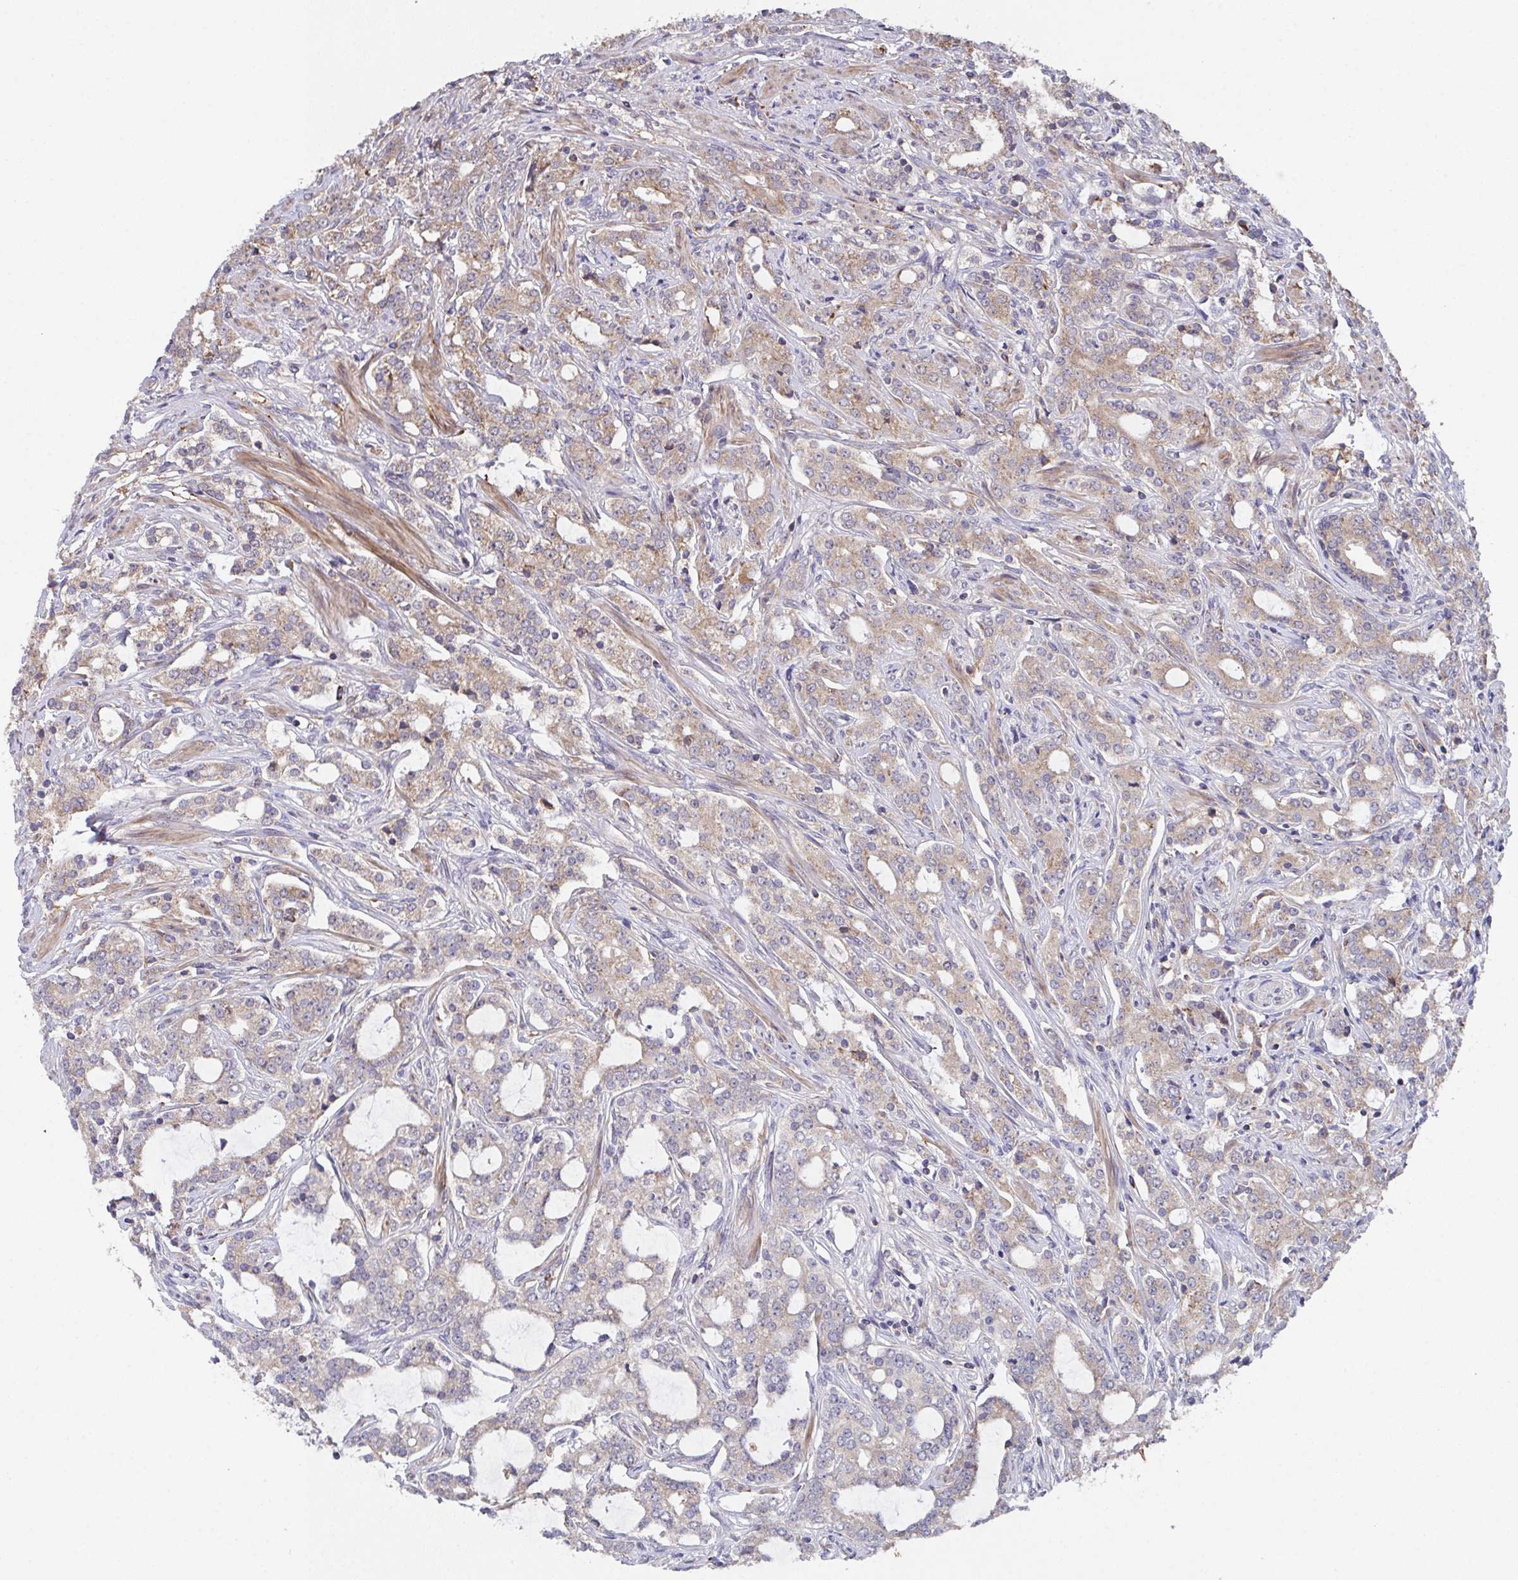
{"staining": {"intensity": "moderate", "quantity": "25%-75%", "location": "cytoplasmic/membranous"}, "tissue": "prostate cancer", "cell_type": "Tumor cells", "image_type": "cancer", "snomed": [{"axis": "morphology", "description": "Adenocarcinoma, Medium grade"}, {"axis": "topography", "description": "Prostate"}], "caption": "Immunohistochemical staining of medium-grade adenocarcinoma (prostate) demonstrates medium levels of moderate cytoplasmic/membranous protein positivity in approximately 25%-75% of tumor cells.", "gene": "MT-ND3", "patient": {"sex": "male", "age": 57}}